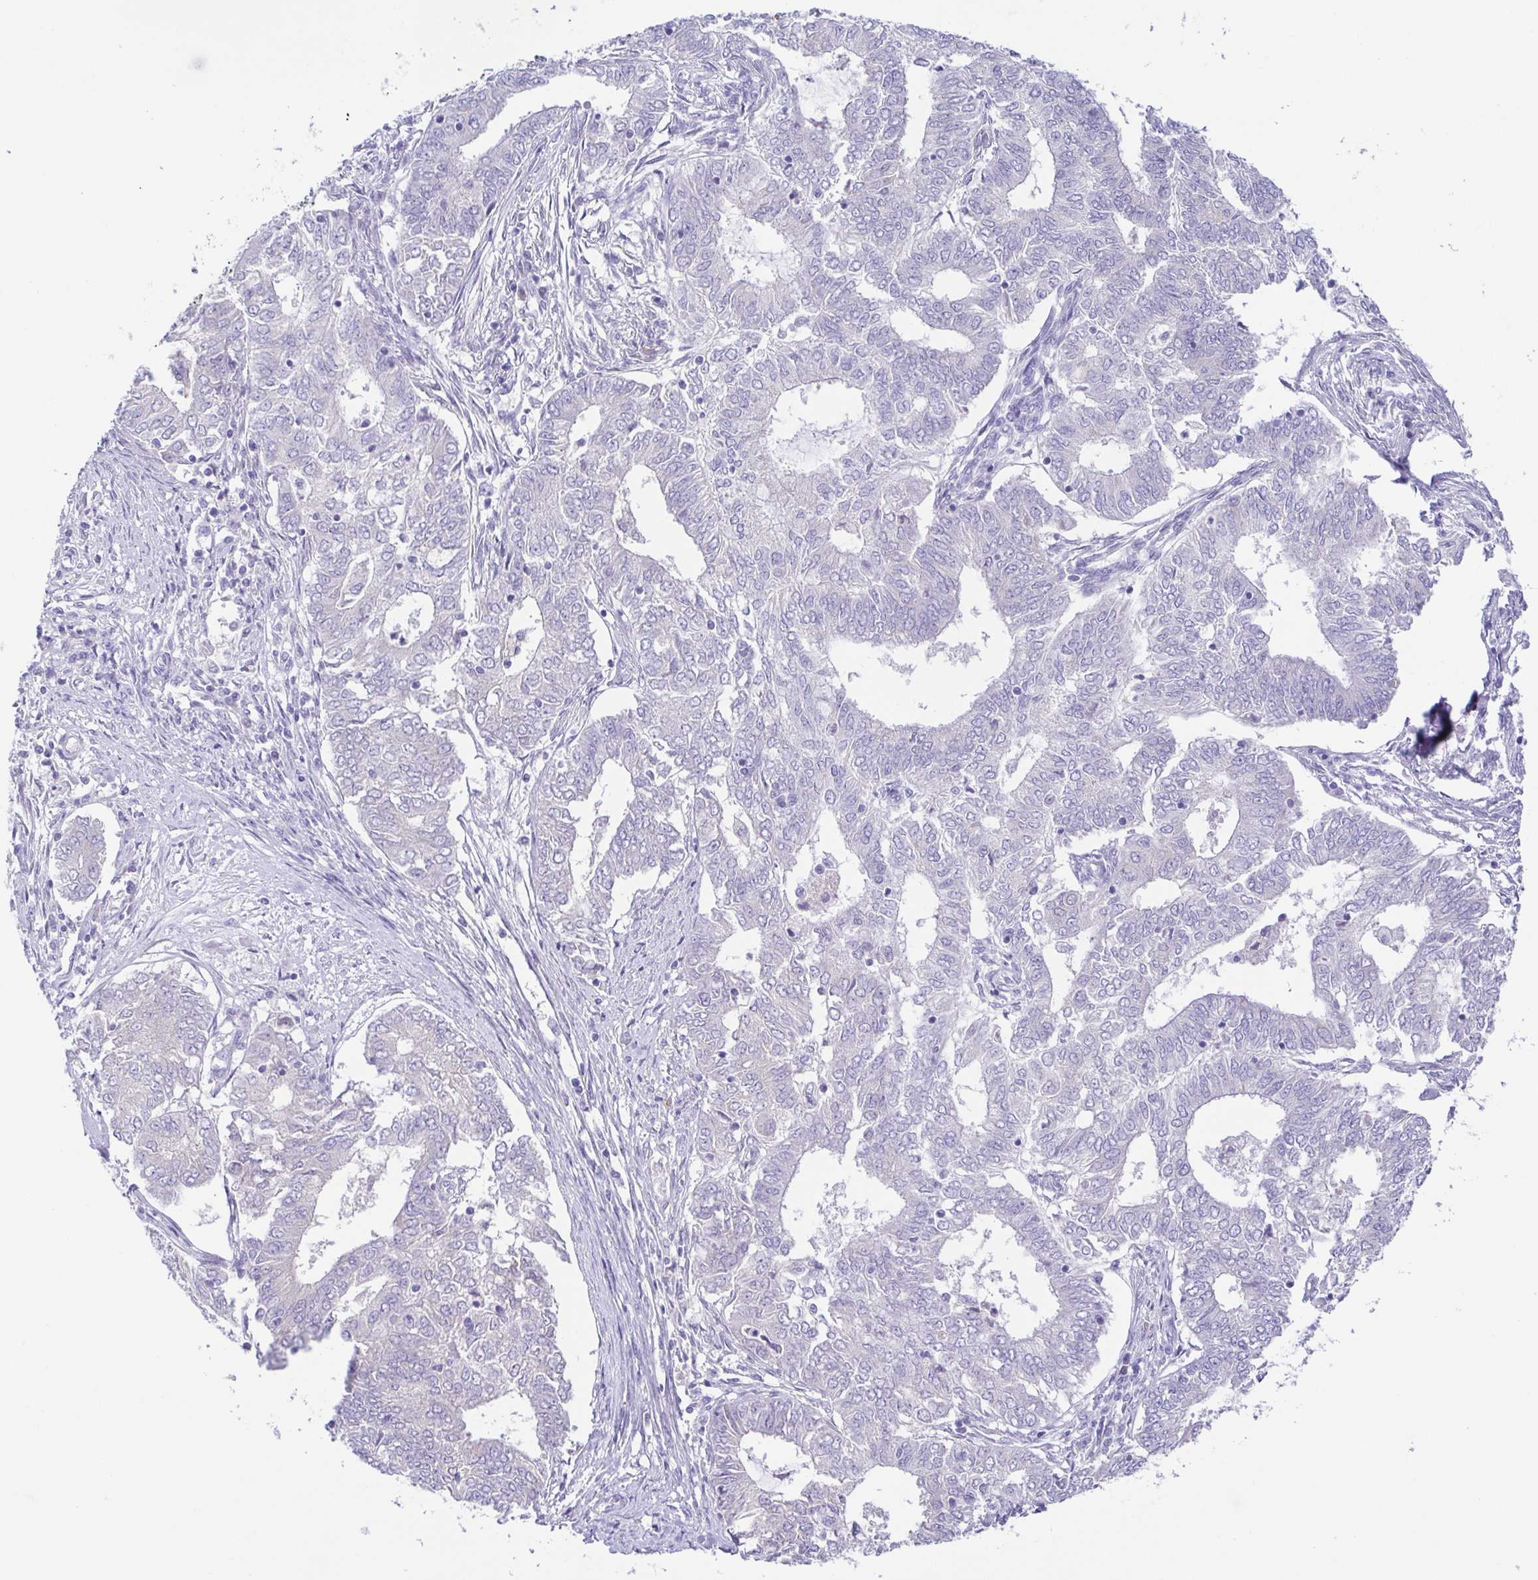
{"staining": {"intensity": "negative", "quantity": "none", "location": "none"}, "tissue": "endometrial cancer", "cell_type": "Tumor cells", "image_type": "cancer", "snomed": [{"axis": "morphology", "description": "Adenocarcinoma, NOS"}, {"axis": "topography", "description": "Endometrium"}], "caption": "This is an IHC image of human endometrial cancer. There is no staining in tumor cells.", "gene": "A1BG", "patient": {"sex": "female", "age": 62}}